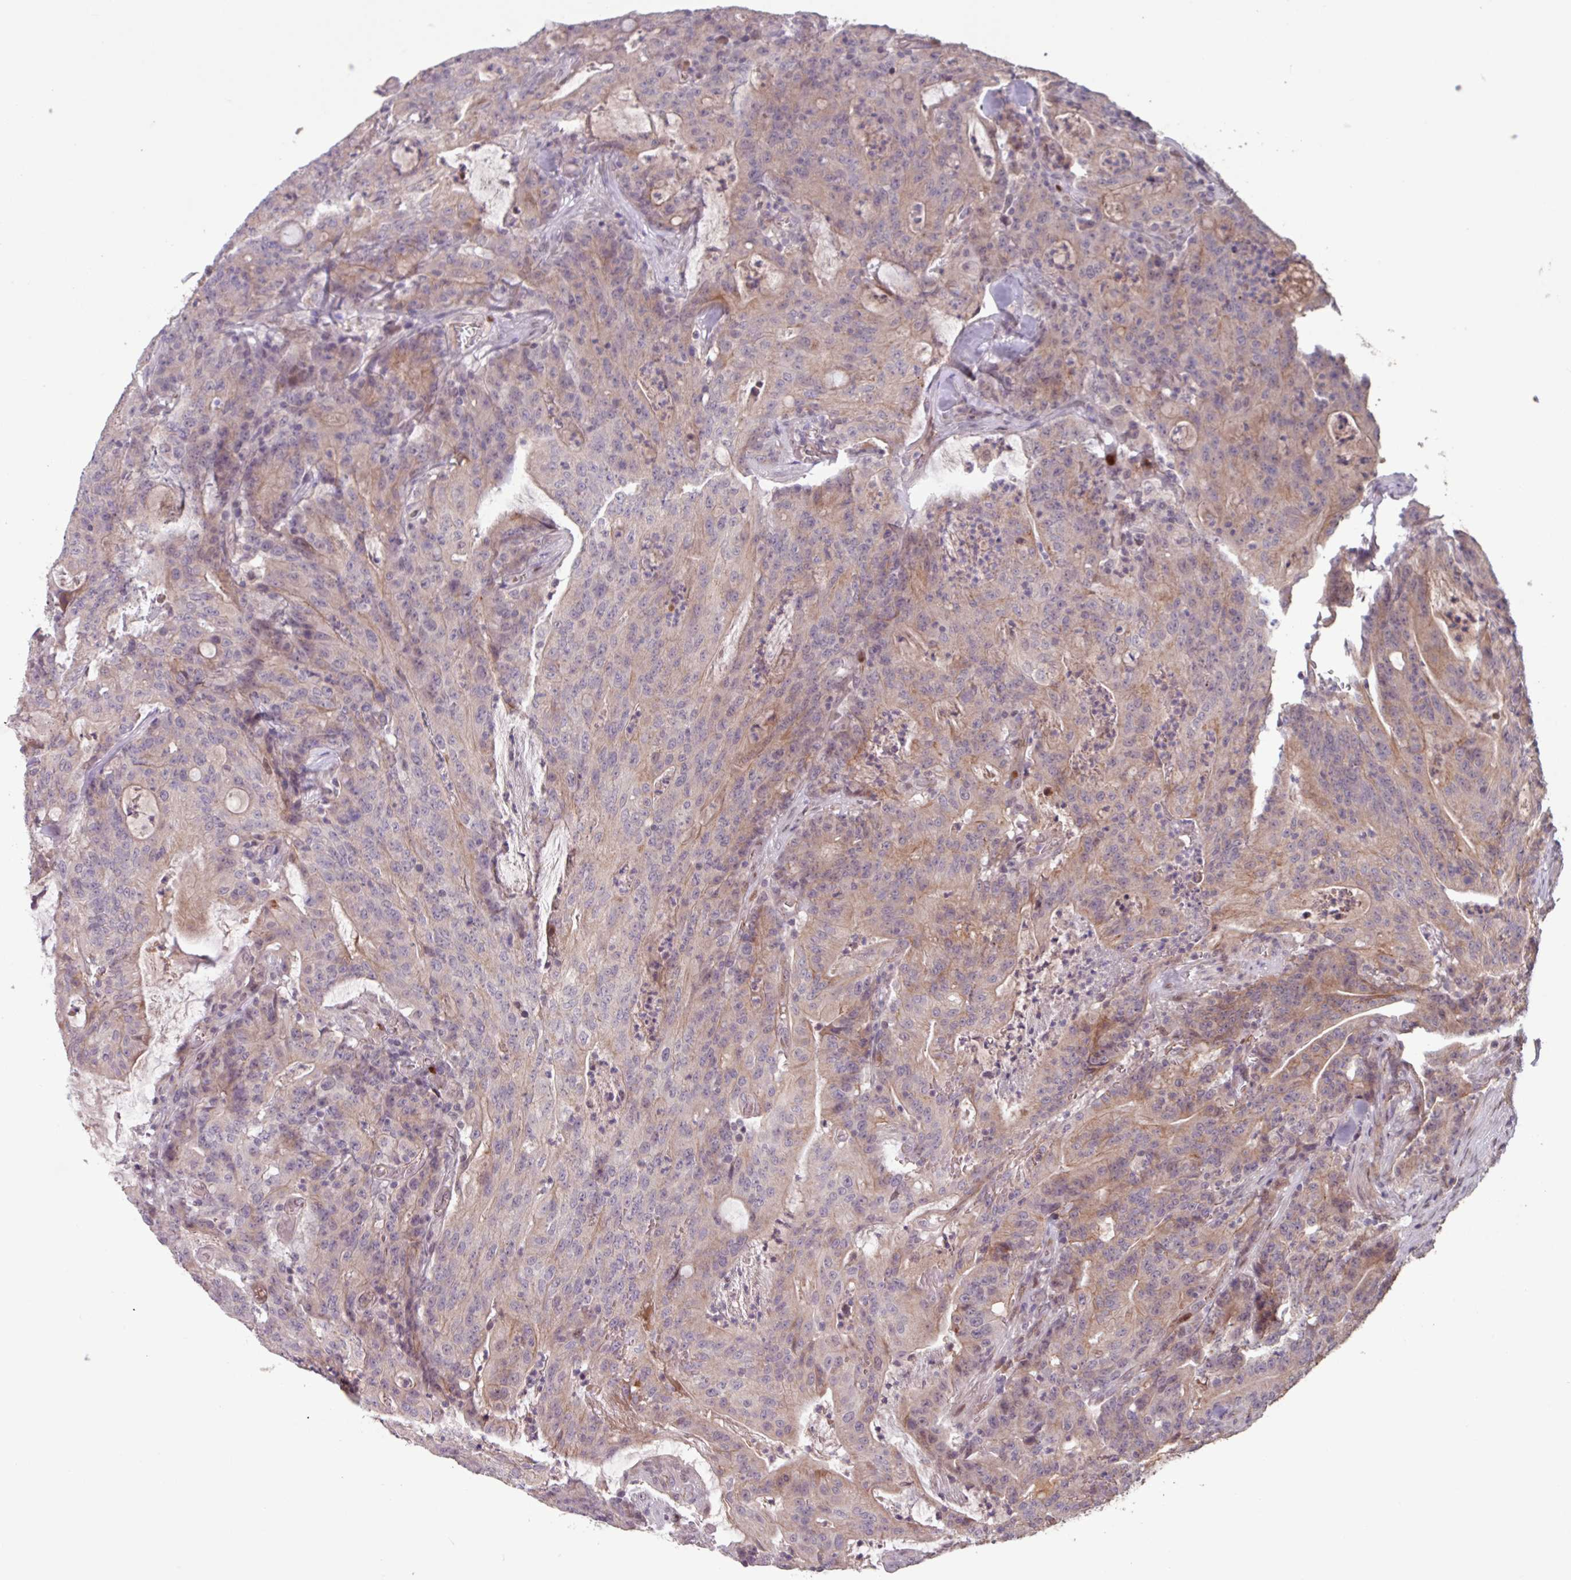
{"staining": {"intensity": "moderate", "quantity": "<25%", "location": "cytoplasmic/membranous"}, "tissue": "colorectal cancer", "cell_type": "Tumor cells", "image_type": "cancer", "snomed": [{"axis": "morphology", "description": "Adenocarcinoma, NOS"}, {"axis": "topography", "description": "Colon"}], "caption": "Adenocarcinoma (colorectal) tissue demonstrates moderate cytoplasmic/membranous positivity in approximately <25% of tumor cells The staining was performed using DAB to visualize the protein expression in brown, while the nuclei were stained in blue with hematoxylin (Magnification: 20x).", "gene": "TMEM88", "patient": {"sex": "male", "age": 83}}